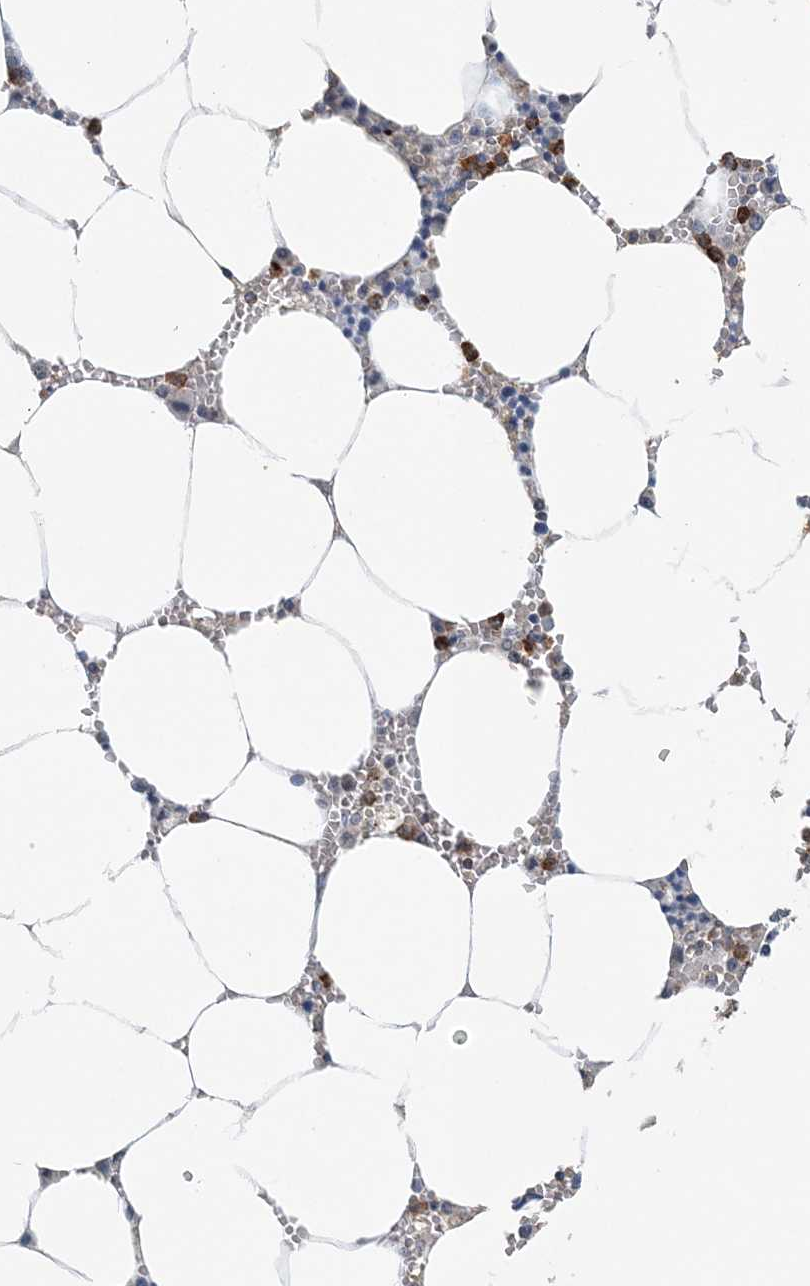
{"staining": {"intensity": "strong", "quantity": "25%-75%", "location": "cytoplasmic/membranous"}, "tissue": "bone marrow", "cell_type": "Hematopoietic cells", "image_type": "normal", "snomed": [{"axis": "morphology", "description": "Normal tissue, NOS"}, {"axis": "topography", "description": "Bone marrow"}], "caption": "Immunohistochemistry photomicrograph of benign bone marrow stained for a protein (brown), which reveals high levels of strong cytoplasmic/membranous expression in about 25%-75% of hematopoietic cells.", "gene": "FAM110A", "patient": {"sex": "male", "age": 70}}